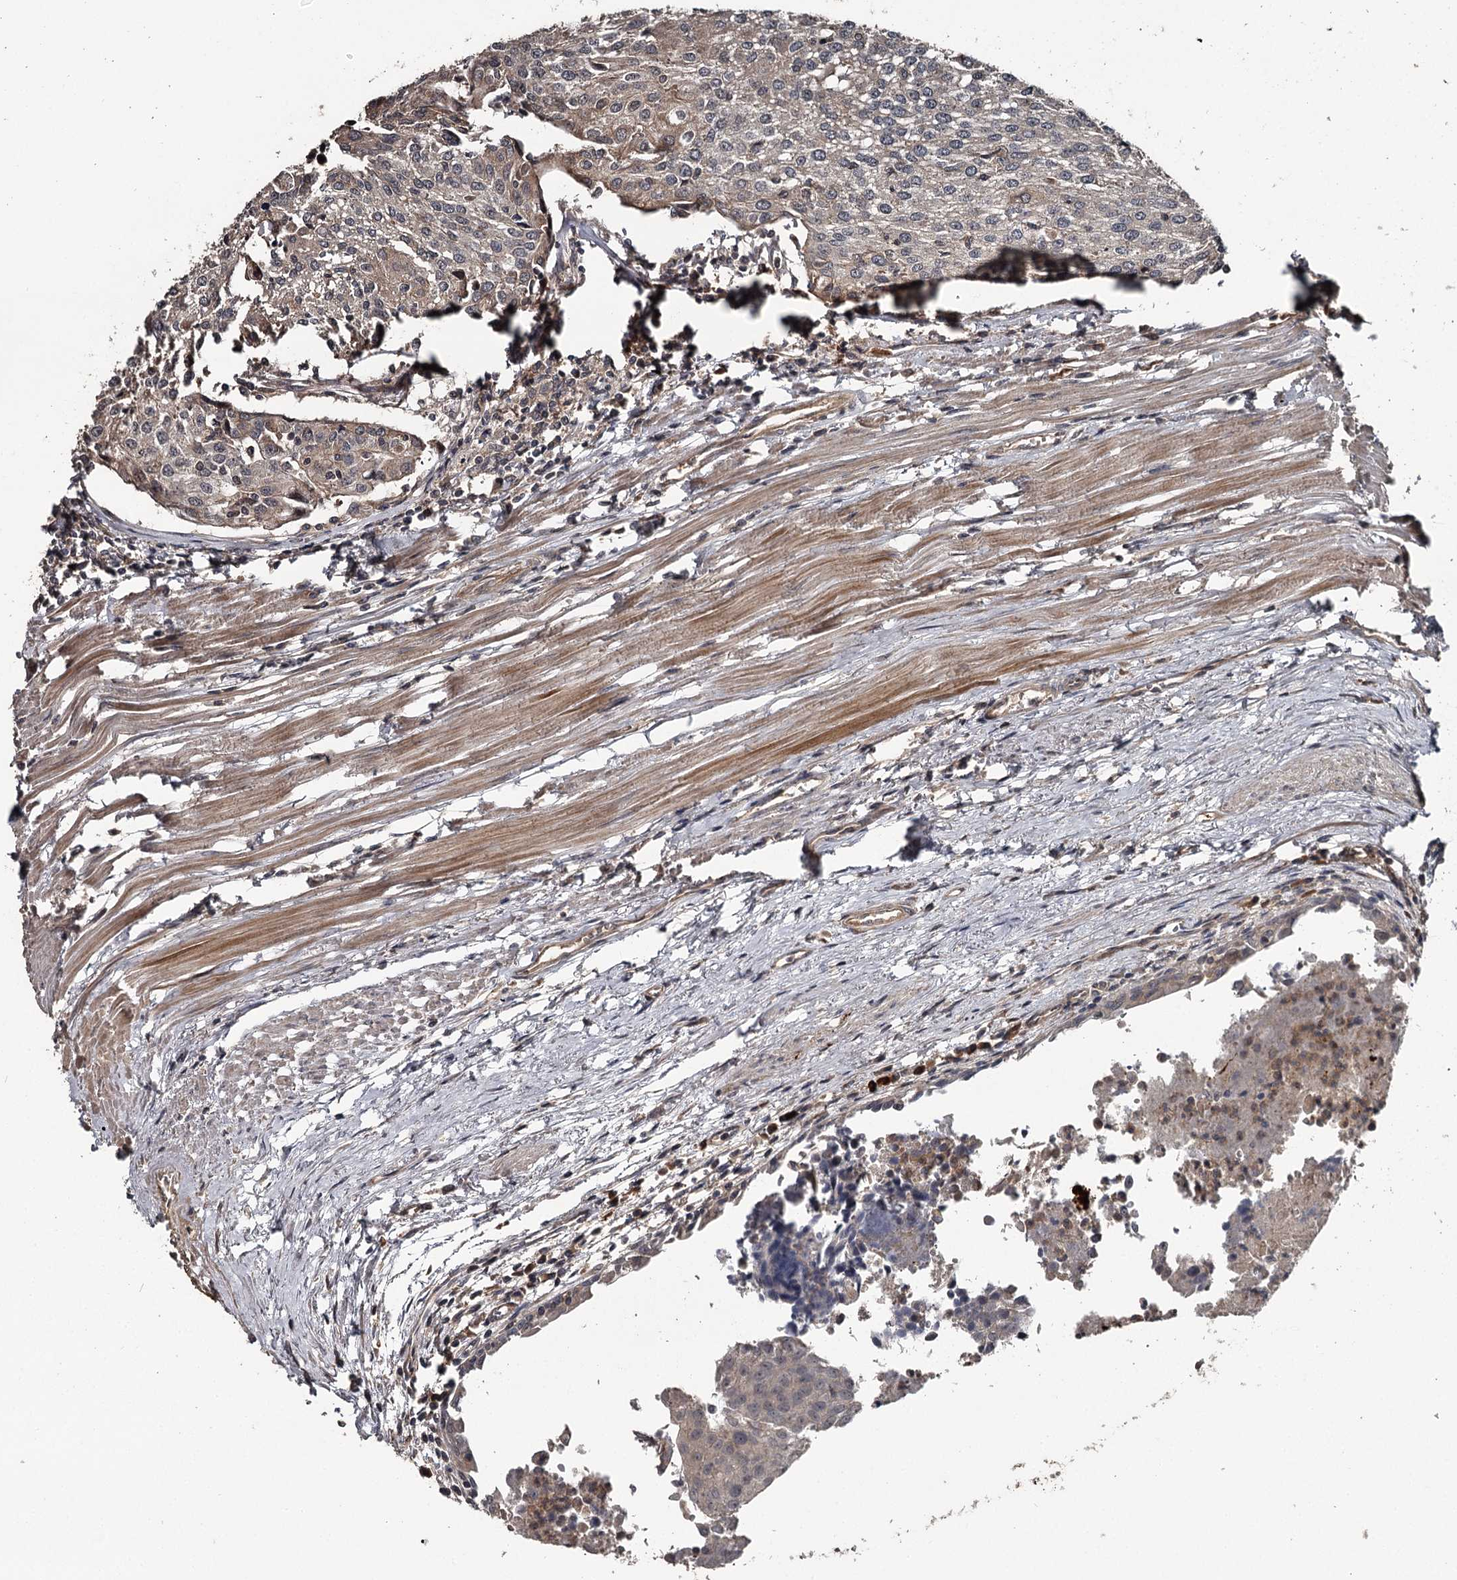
{"staining": {"intensity": "weak", "quantity": ">75%", "location": "cytoplasmic/membranous"}, "tissue": "urothelial cancer", "cell_type": "Tumor cells", "image_type": "cancer", "snomed": [{"axis": "morphology", "description": "Urothelial carcinoma, High grade"}, {"axis": "topography", "description": "Urinary bladder"}], "caption": "This image shows urothelial cancer stained with IHC to label a protein in brown. The cytoplasmic/membranous of tumor cells show weak positivity for the protein. Nuclei are counter-stained blue.", "gene": "RAB21", "patient": {"sex": "female", "age": 85}}